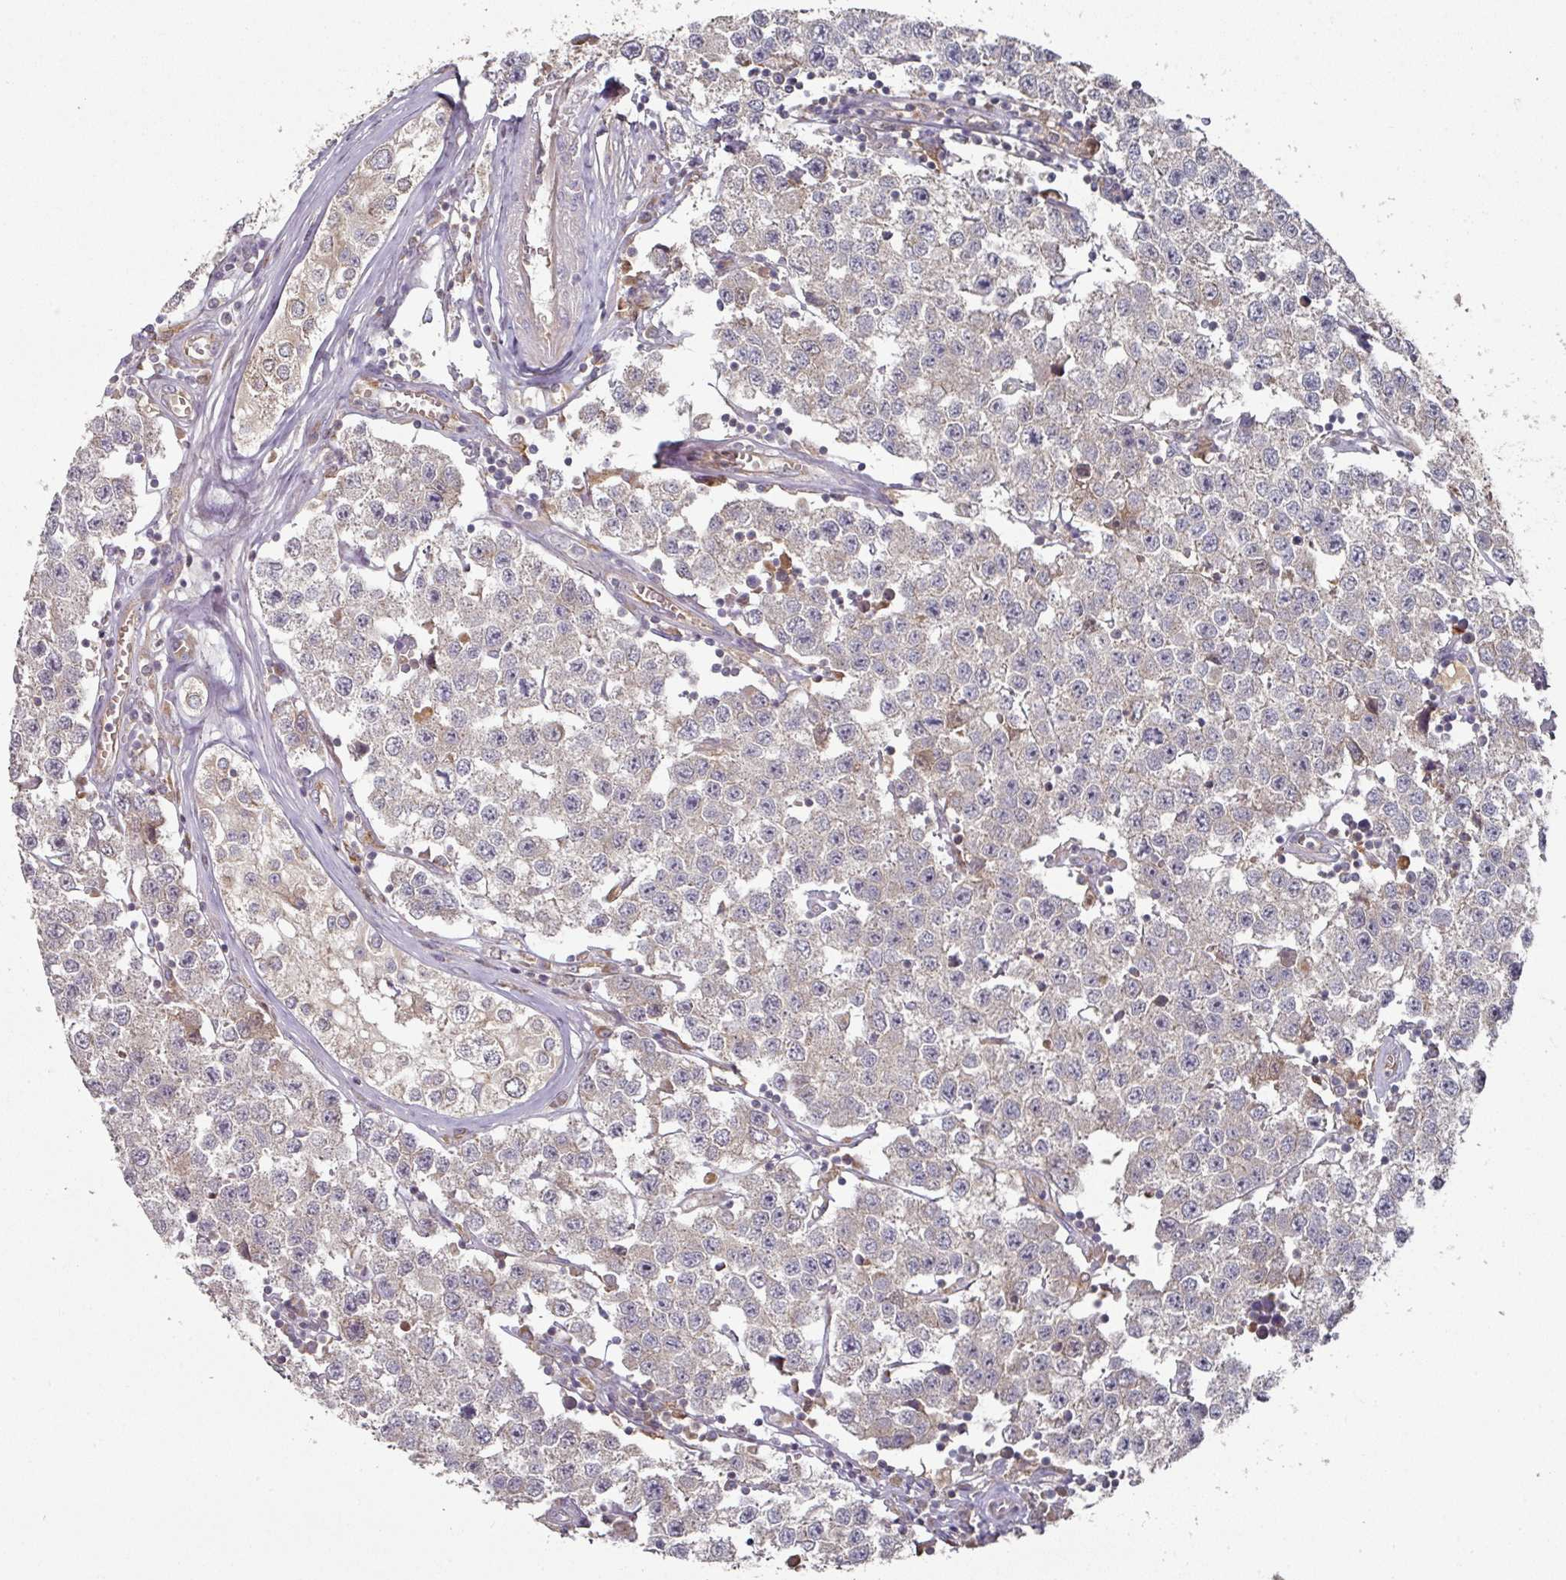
{"staining": {"intensity": "weak", "quantity": "<25%", "location": "cytoplasmic/membranous"}, "tissue": "testis cancer", "cell_type": "Tumor cells", "image_type": "cancer", "snomed": [{"axis": "morphology", "description": "Seminoma, NOS"}, {"axis": "topography", "description": "Testis"}], "caption": "An IHC photomicrograph of testis cancer is shown. There is no staining in tumor cells of testis cancer. (DAB (3,3'-diaminobenzidine) immunohistochemistry (IHC) with hematoxylin counter stain).", "gene": "DNAJC7", "patient": {"sex": "male", "age": 34}}